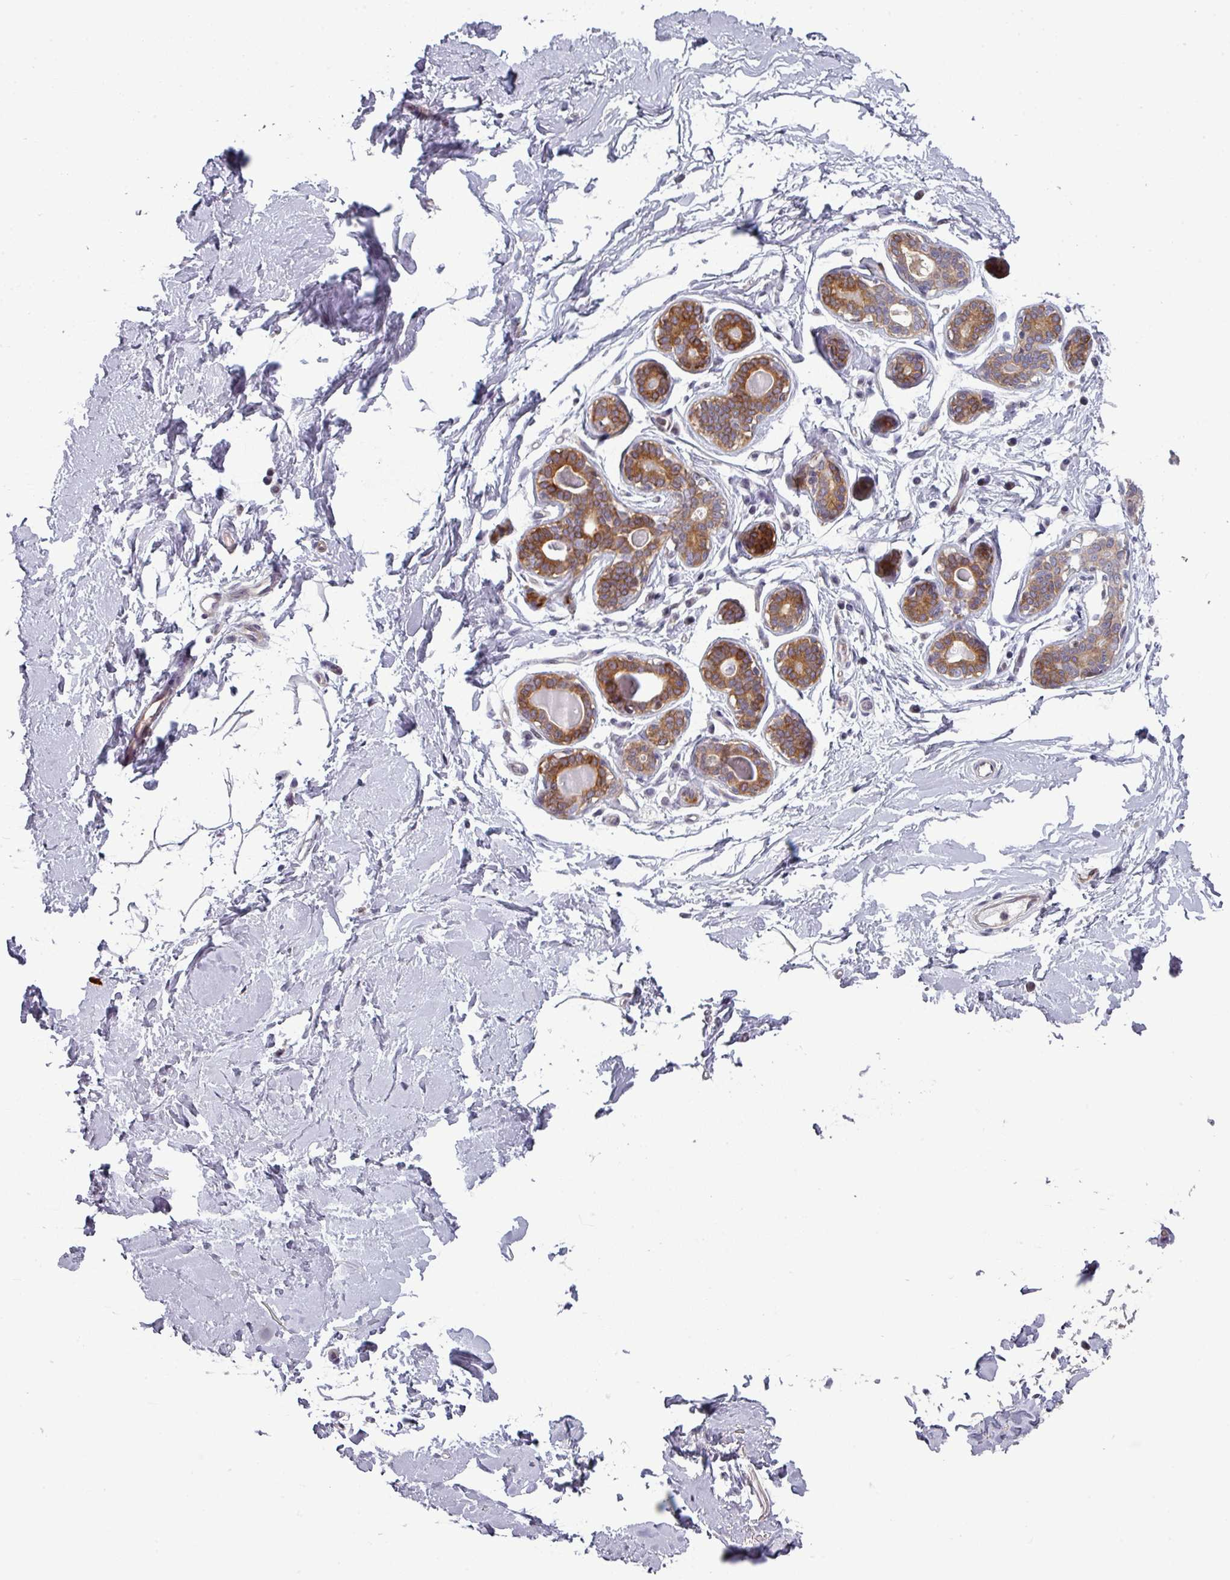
{"staining": {"intensity": "negative", "quantity": "none", "location": "none"}, "tissue": "breast", "cell_type": "Adipocytes", "image_type": "normal", "snomed": [{"axis": "morphology", "description": "Normal tissue, NOS"}, {"axis": "topography", "description": "Breast"}], "caption": "The histopathology image reveals no significant positivity in adipocytes of breast.", "gene": "PRAMEF12", "patient": {"sex": "female", "age": 23}}